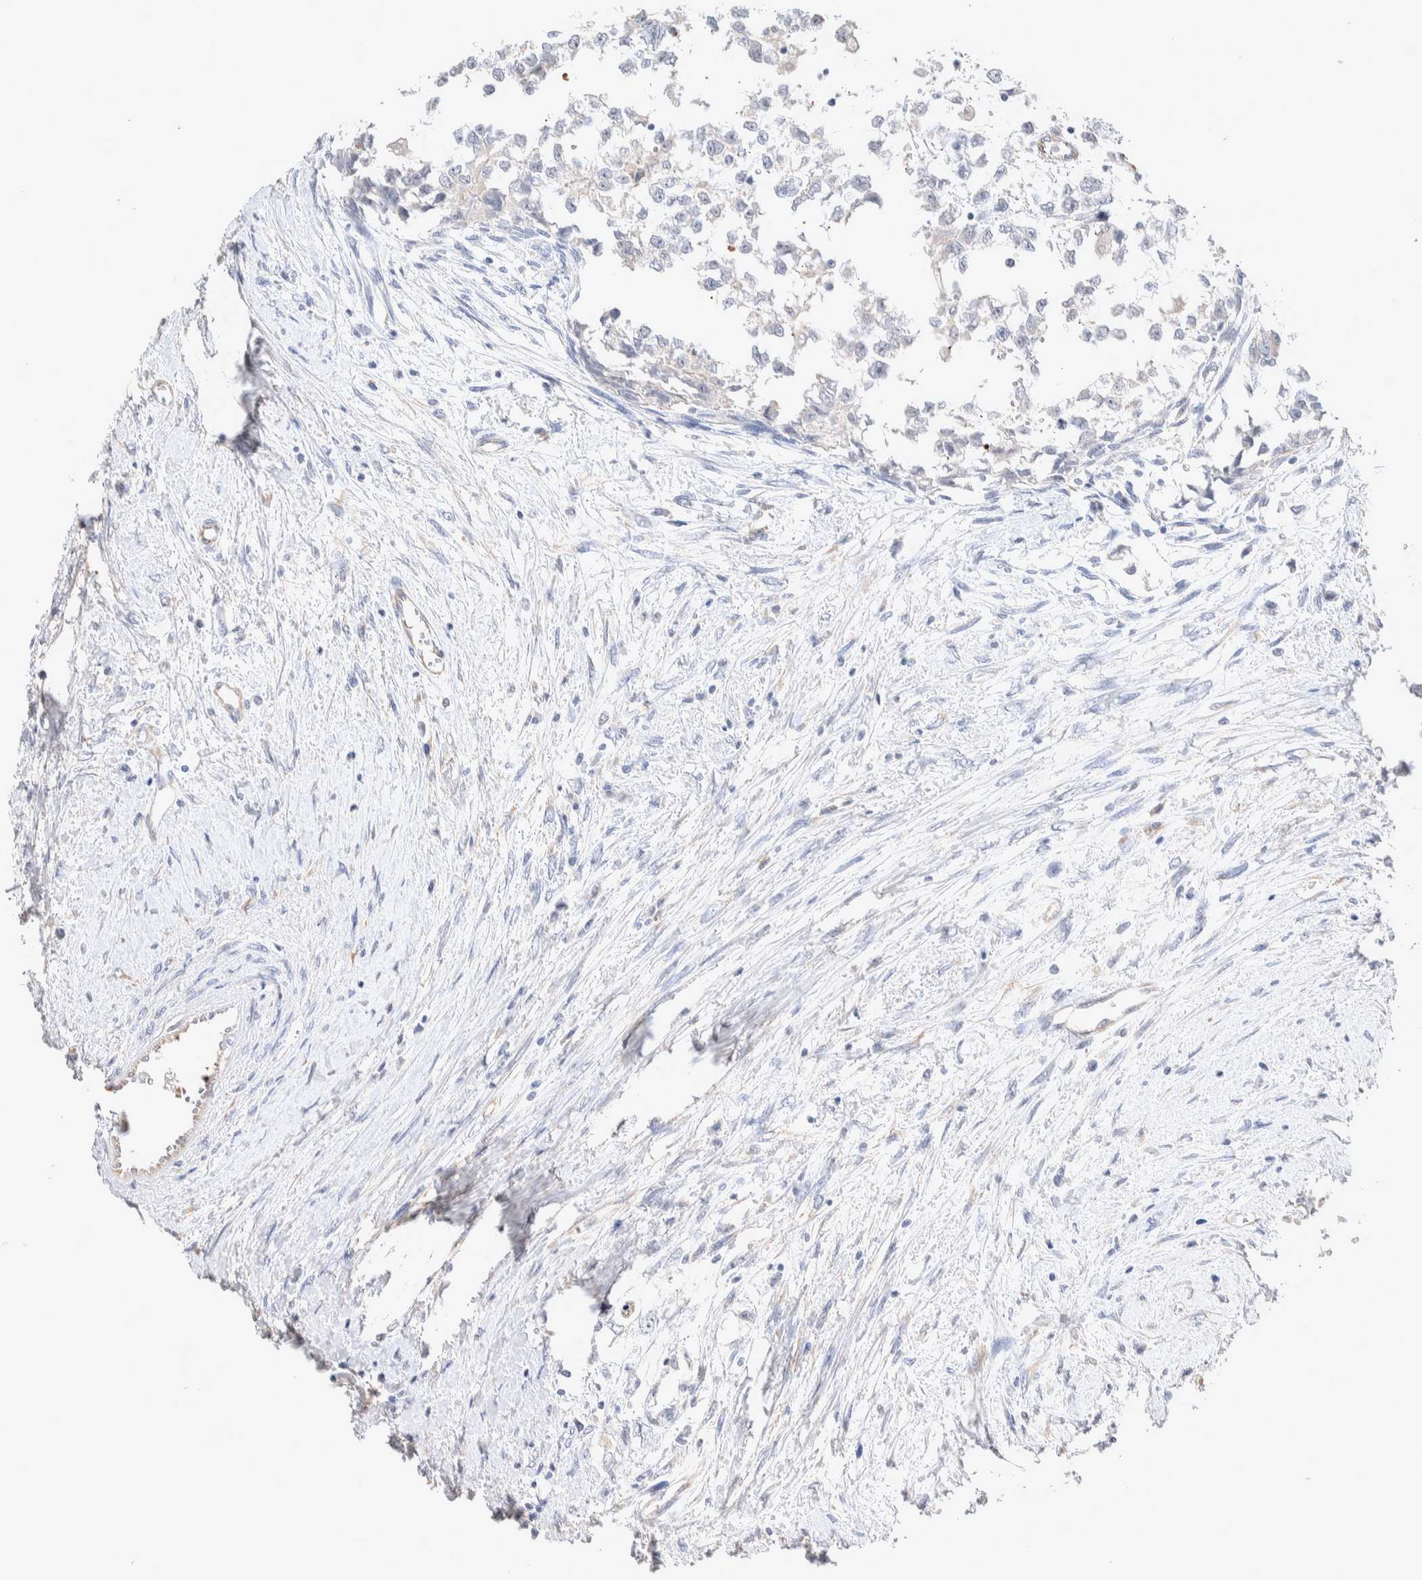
{"staining": {"intensity": "negative", "quantity": "none", "location": "none"}, "tissue": "testis cancer", "cell_type": "Tumor cells", "image_type": "cancer", "snomed": [{"axis": "morphology", "description": "Seminoma, NOS"}, {"axis": "morphology", "description": "Carcinoma, Embryonal, NOS"}, {"axis": "topography", "description": "Testis"}], "caption": "Immunohistochemistry (IHC) photomicrograph of neoplastic tissue: human testis cancer (seminoma) stained with DAB demonstrates no significant protein staining in tumor cells.", "gene": "FFAR2", "patient": {"sex": "male", "age": 51}}